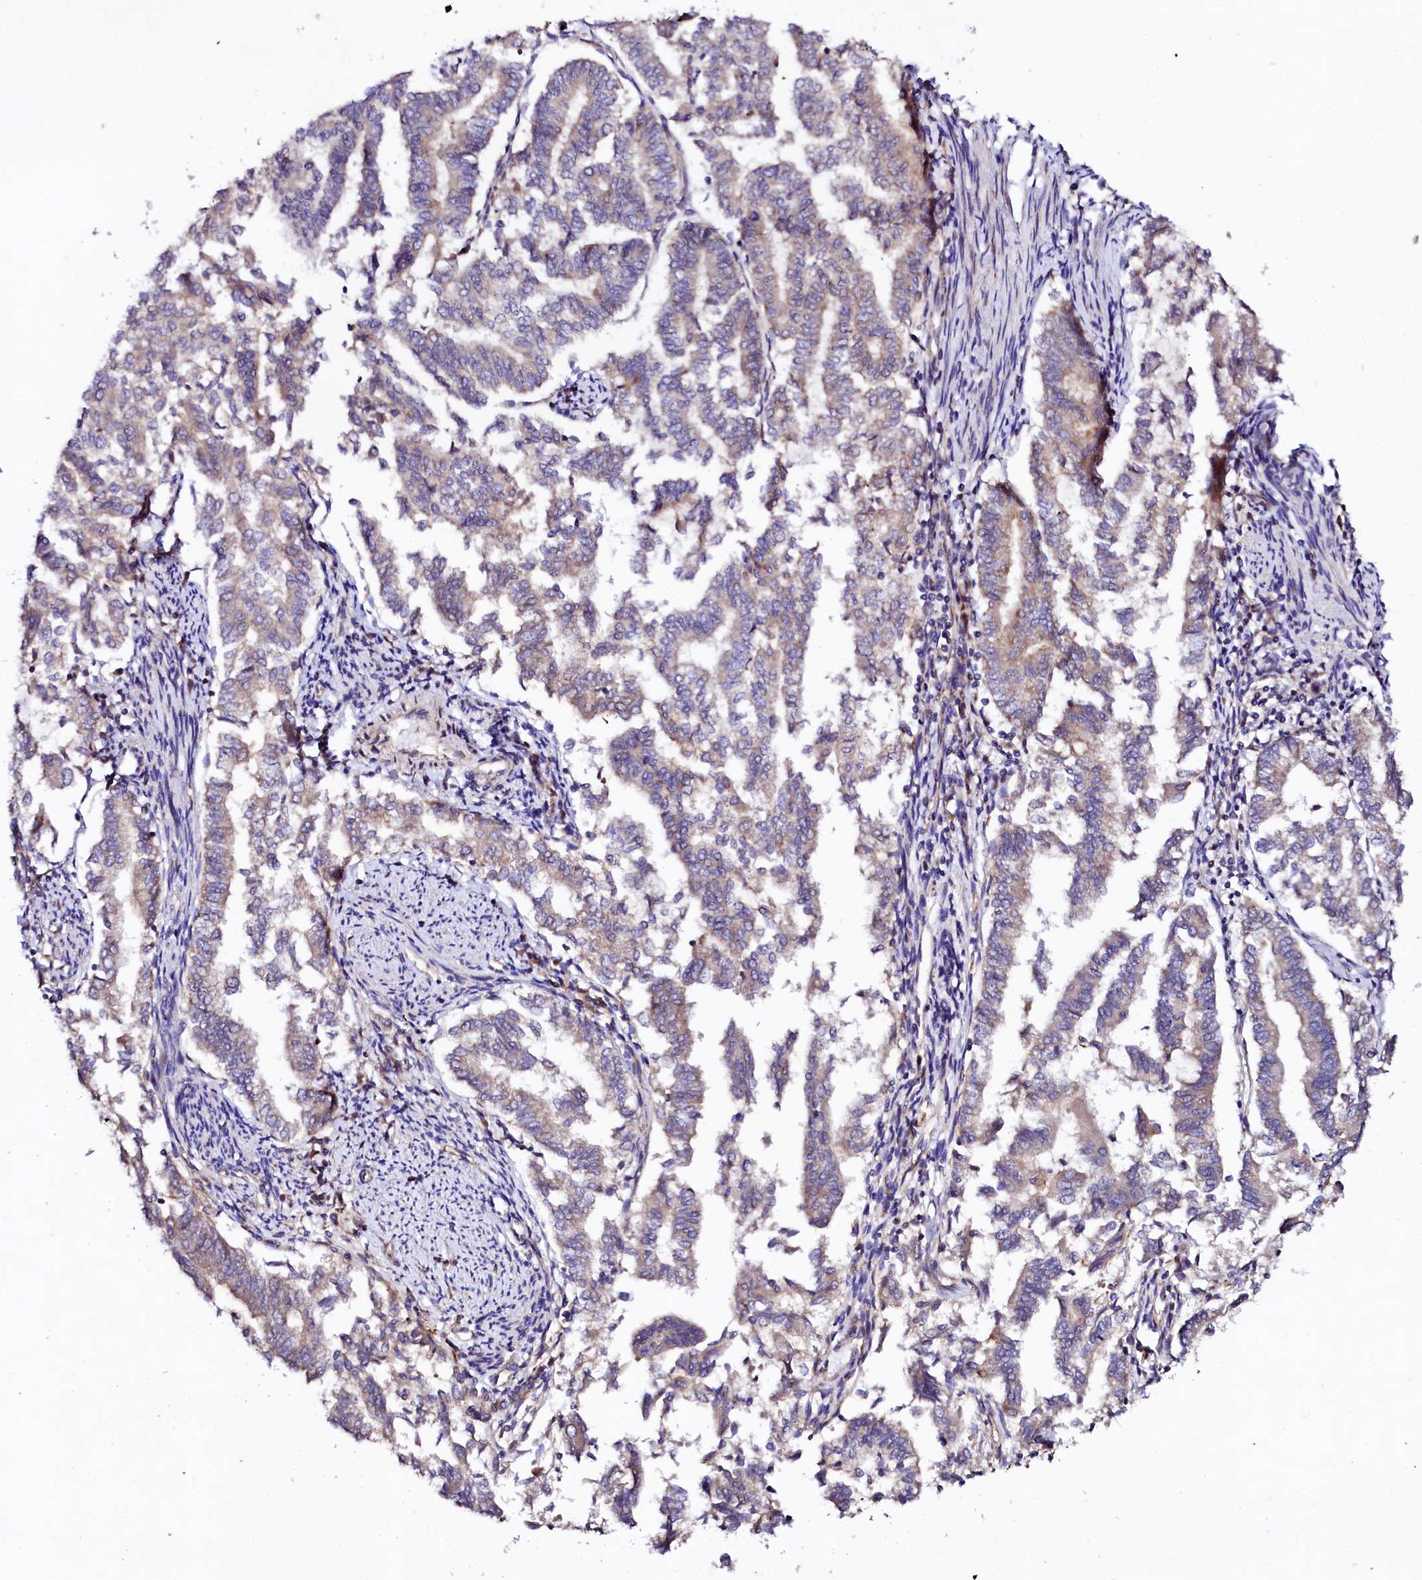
{"staining": {"intensity": "weak", "quantity": "<25%", "location": "cytoplasmic/membranous"}, "tissue": "endometrial cancer", "cell_type": "Tumor cells", "image_type": "cancer", "snomed": [{"axis": "morphology", "description": "Adenocarcinoma, NOS"}, {"axis": "topography", "description": "Endometrium"}], "caption": "Image shows no significant protein staining in tumor cells of endometrial adenocarcinoma.", "gene": "UBE3C", "patient": {"sex": "female", "age": 79}}